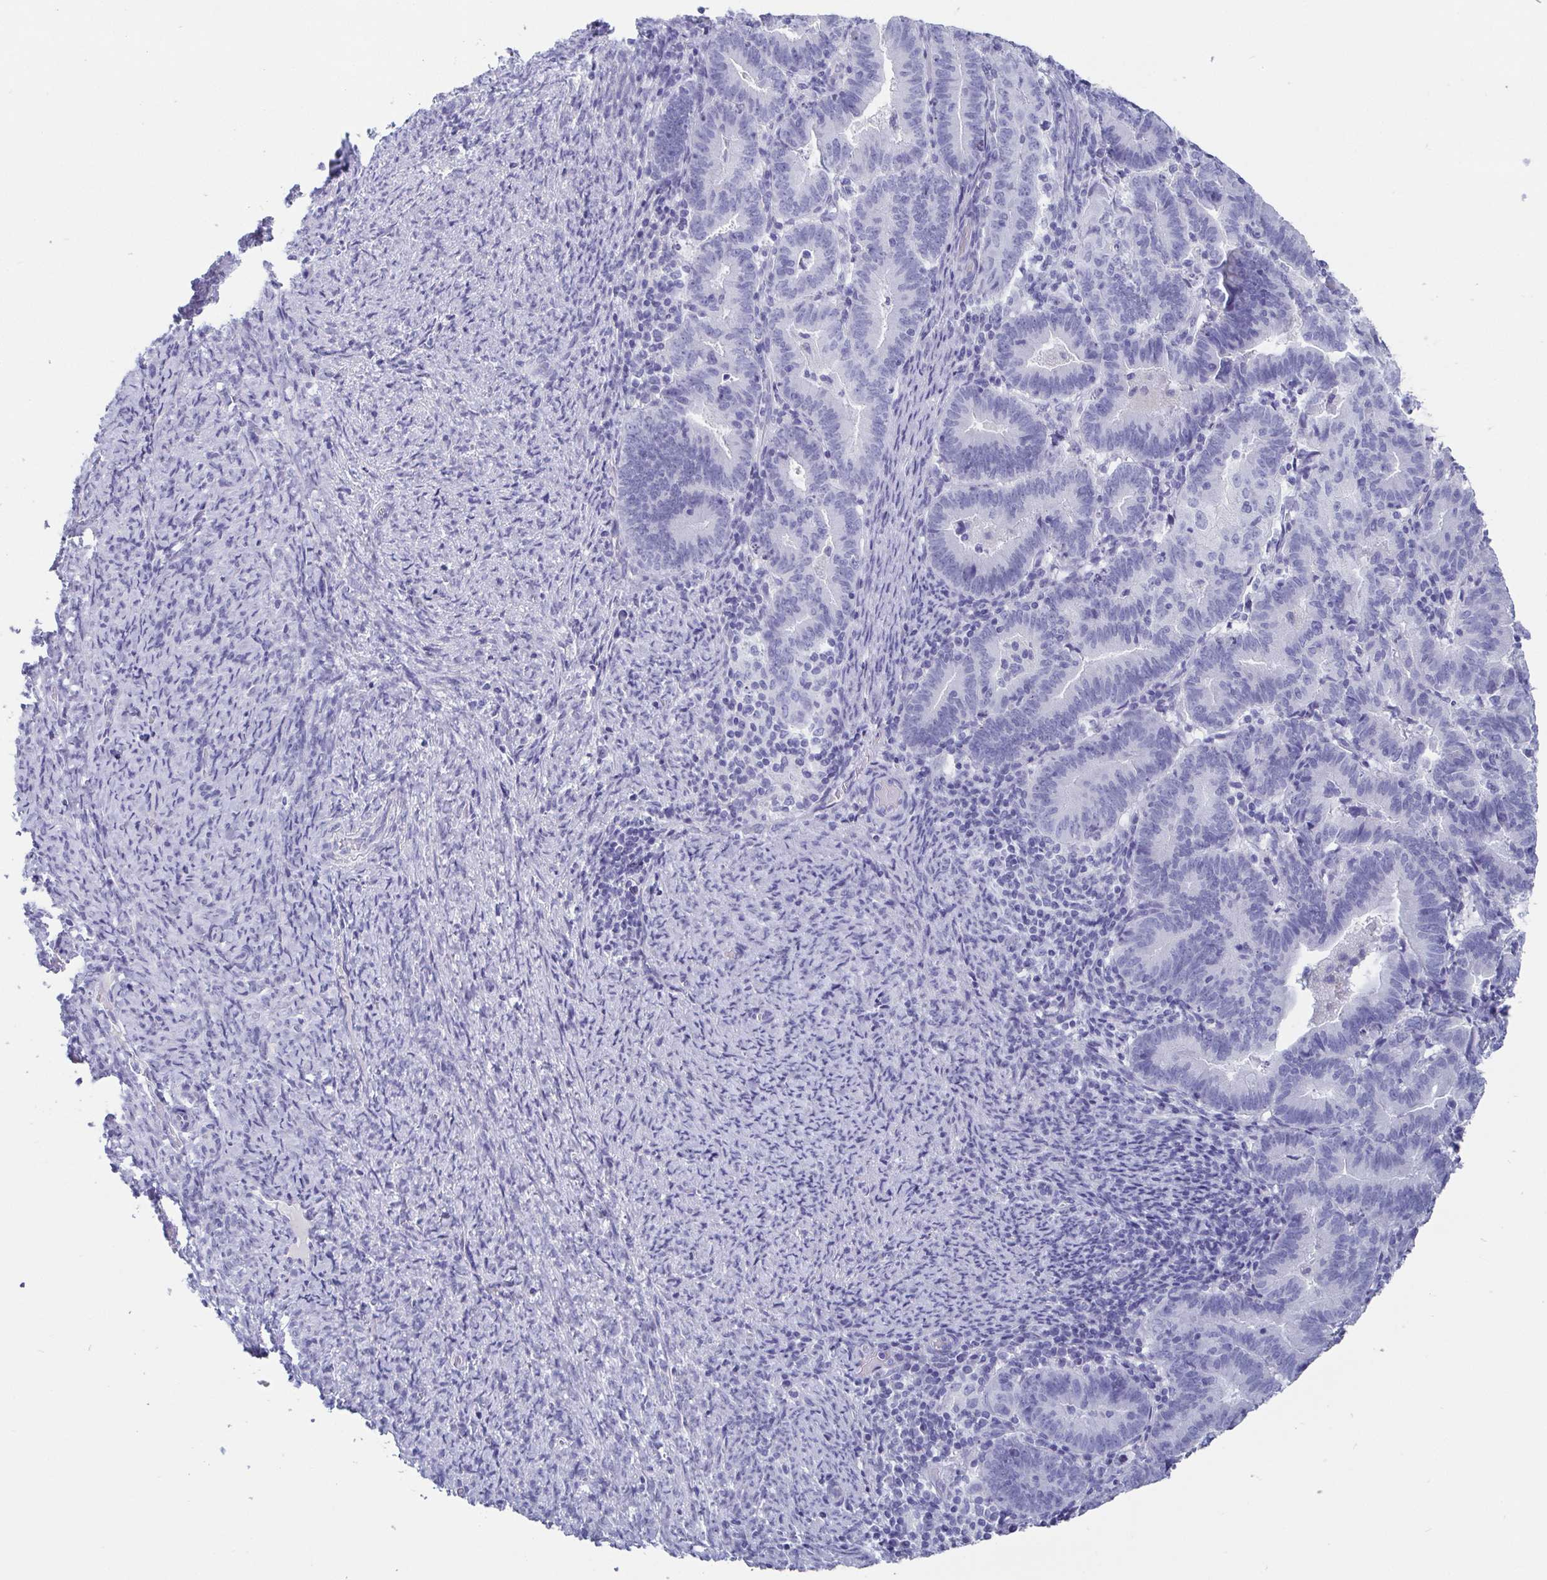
{"staining": {"intensity": "negative", "quantity": "none", "location": "none"}, "tissue": "endometrial cancer", "cell_type": "Tumor cells", "image_type": "cancer", "snomed": [{"axis": "morphology", "description": "Adenocarcinoma, NOS"}, {"axis": "topography", "description": "Endometrium"}], "caption": "There is no significant positivity in tumor cells of endometrial cancer (adenocarcinoma). (DAB (3,3'-diaminobenzidine) IHC, high magnification).", "gene": "SCGN", "patient": {"sex": "female", "age": 70}}